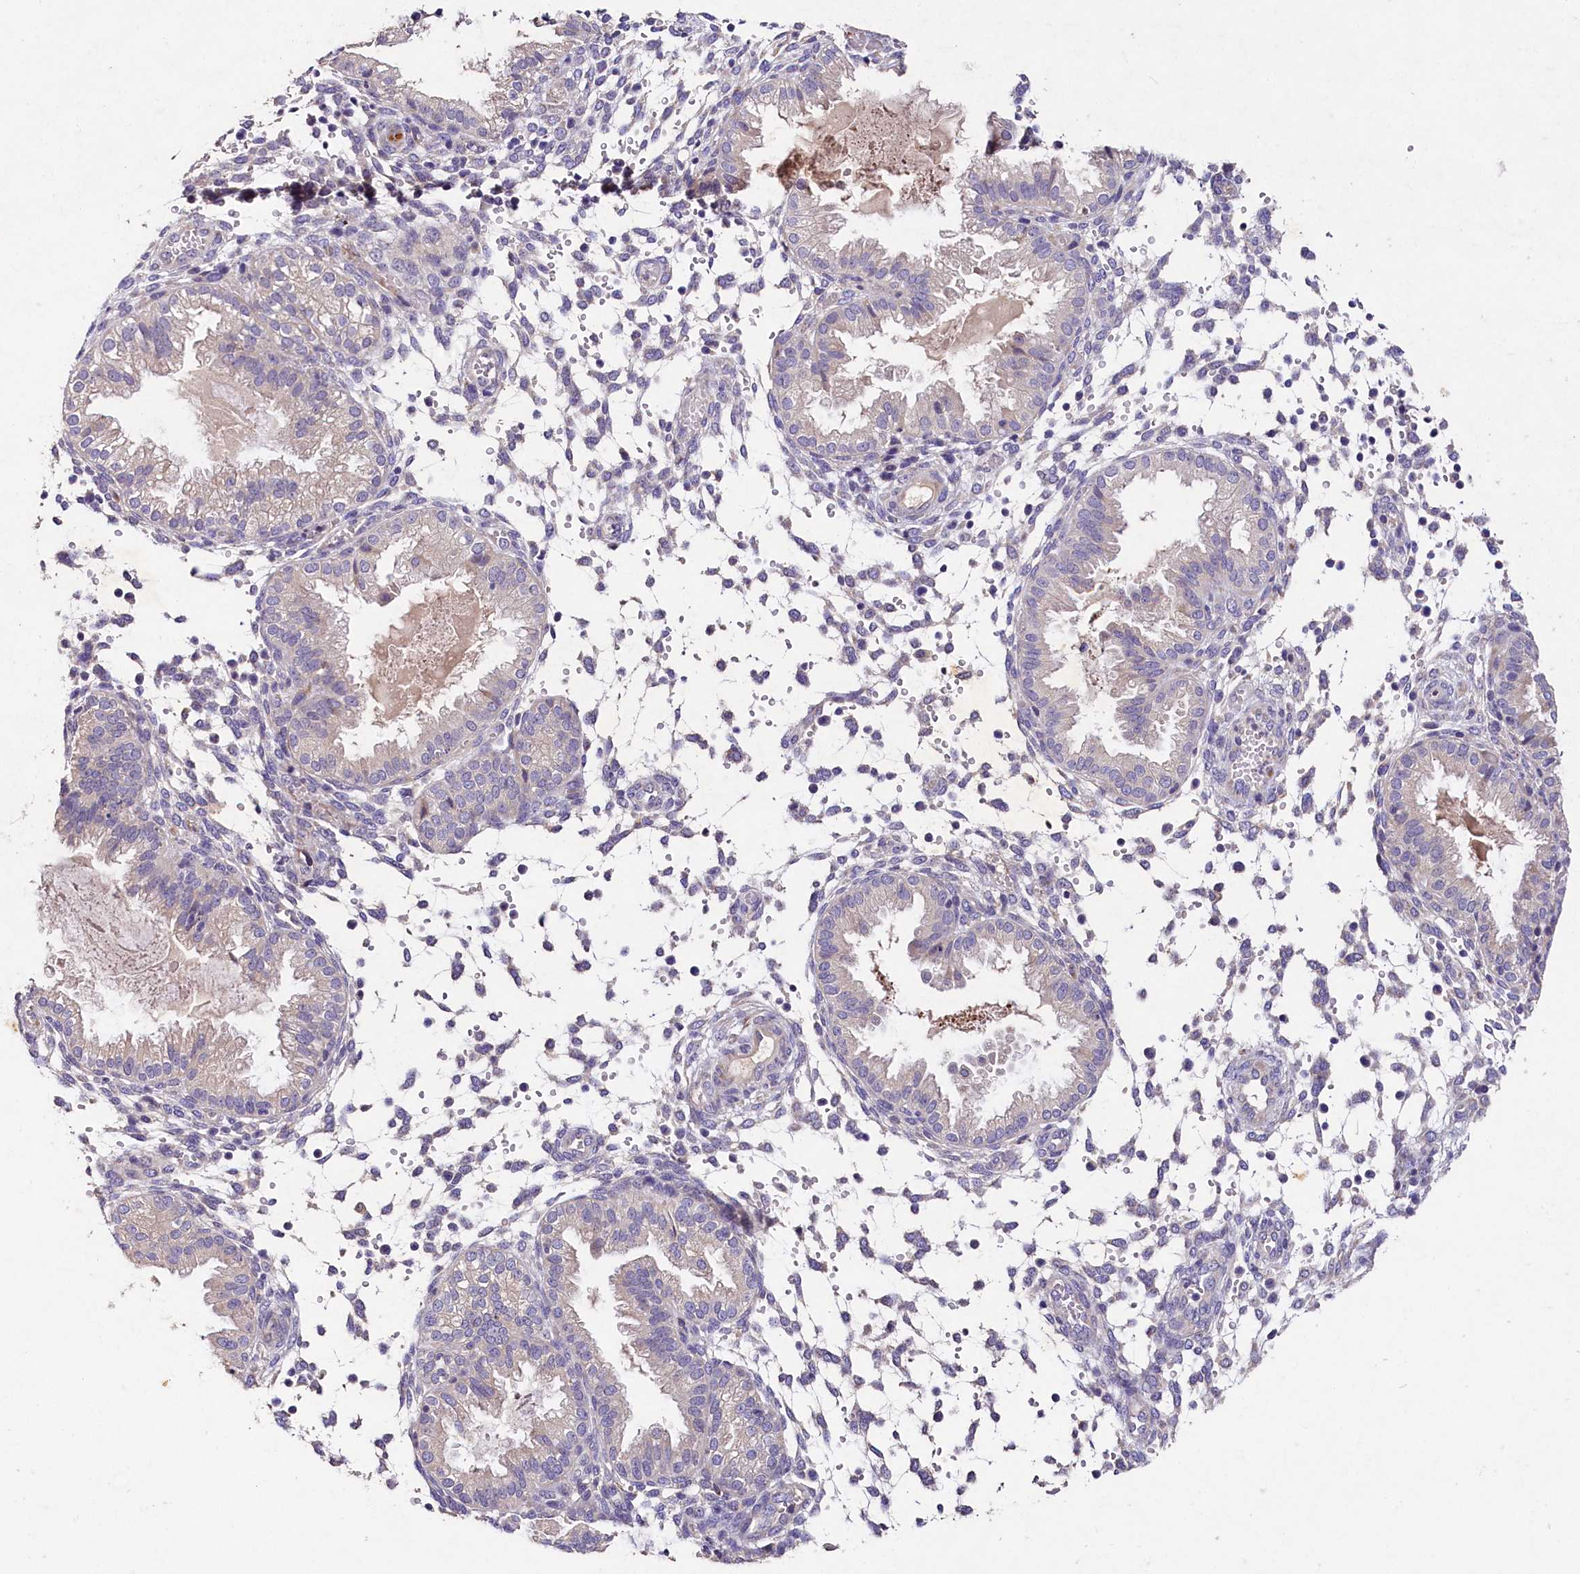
{"staining": {"intensity": "negative", "quantity": "none", "location": "none"}, "tissue": "endometrium", "cell_type": "Cells in endometrial stroma", "image_type": "normal", "snomed": [{"axis": "morphology", "description": "Normal tissue, NOS"}, {"axis": "topography", "description": "Endometrium"}], "caption": "Protein analysis of benign endometrium shows no significant staining in cells in endometrial stroma. Nuclei are stained in blue.", "gene": "ST7L", "patient": {"sex": "female", "age": 33}}